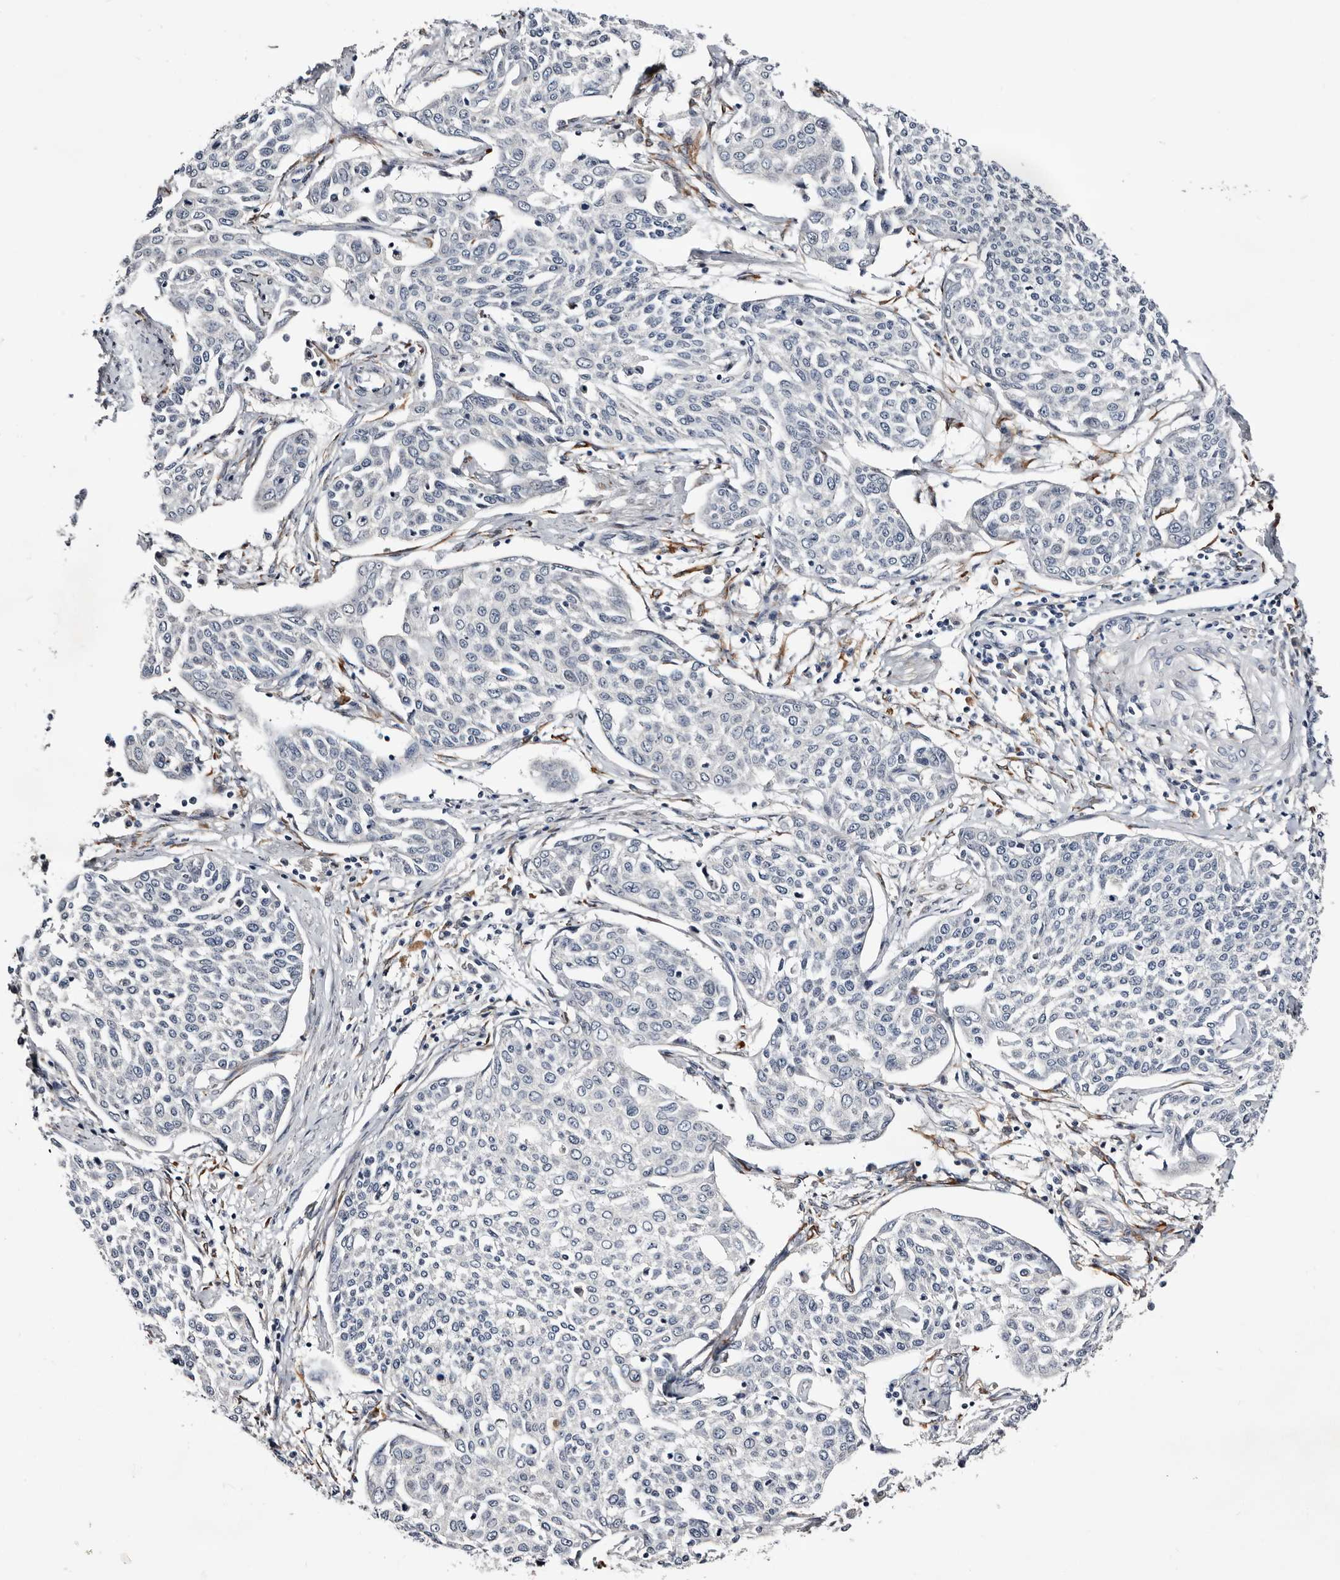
{"staining": {"intensity": "negative", "quantity": "none", "location": "none"}, "tissue": "cervical cancer", "cell_type": "Tumor cells", "image_type": "cancer", "snomed": [{"axis": "morphology", "description": "Squamous cell carcinoma, NOS"}, {"axis": "topography", "description": "Cervix"}], "caption": "This is a photomicrograph of immunohistochemistry (IHC) staining of cervical squamous cell carcinoma, which shows no expression in tumor cells.", "gene": "USH1C", "patient": {"sex": "female", "age": 34}}